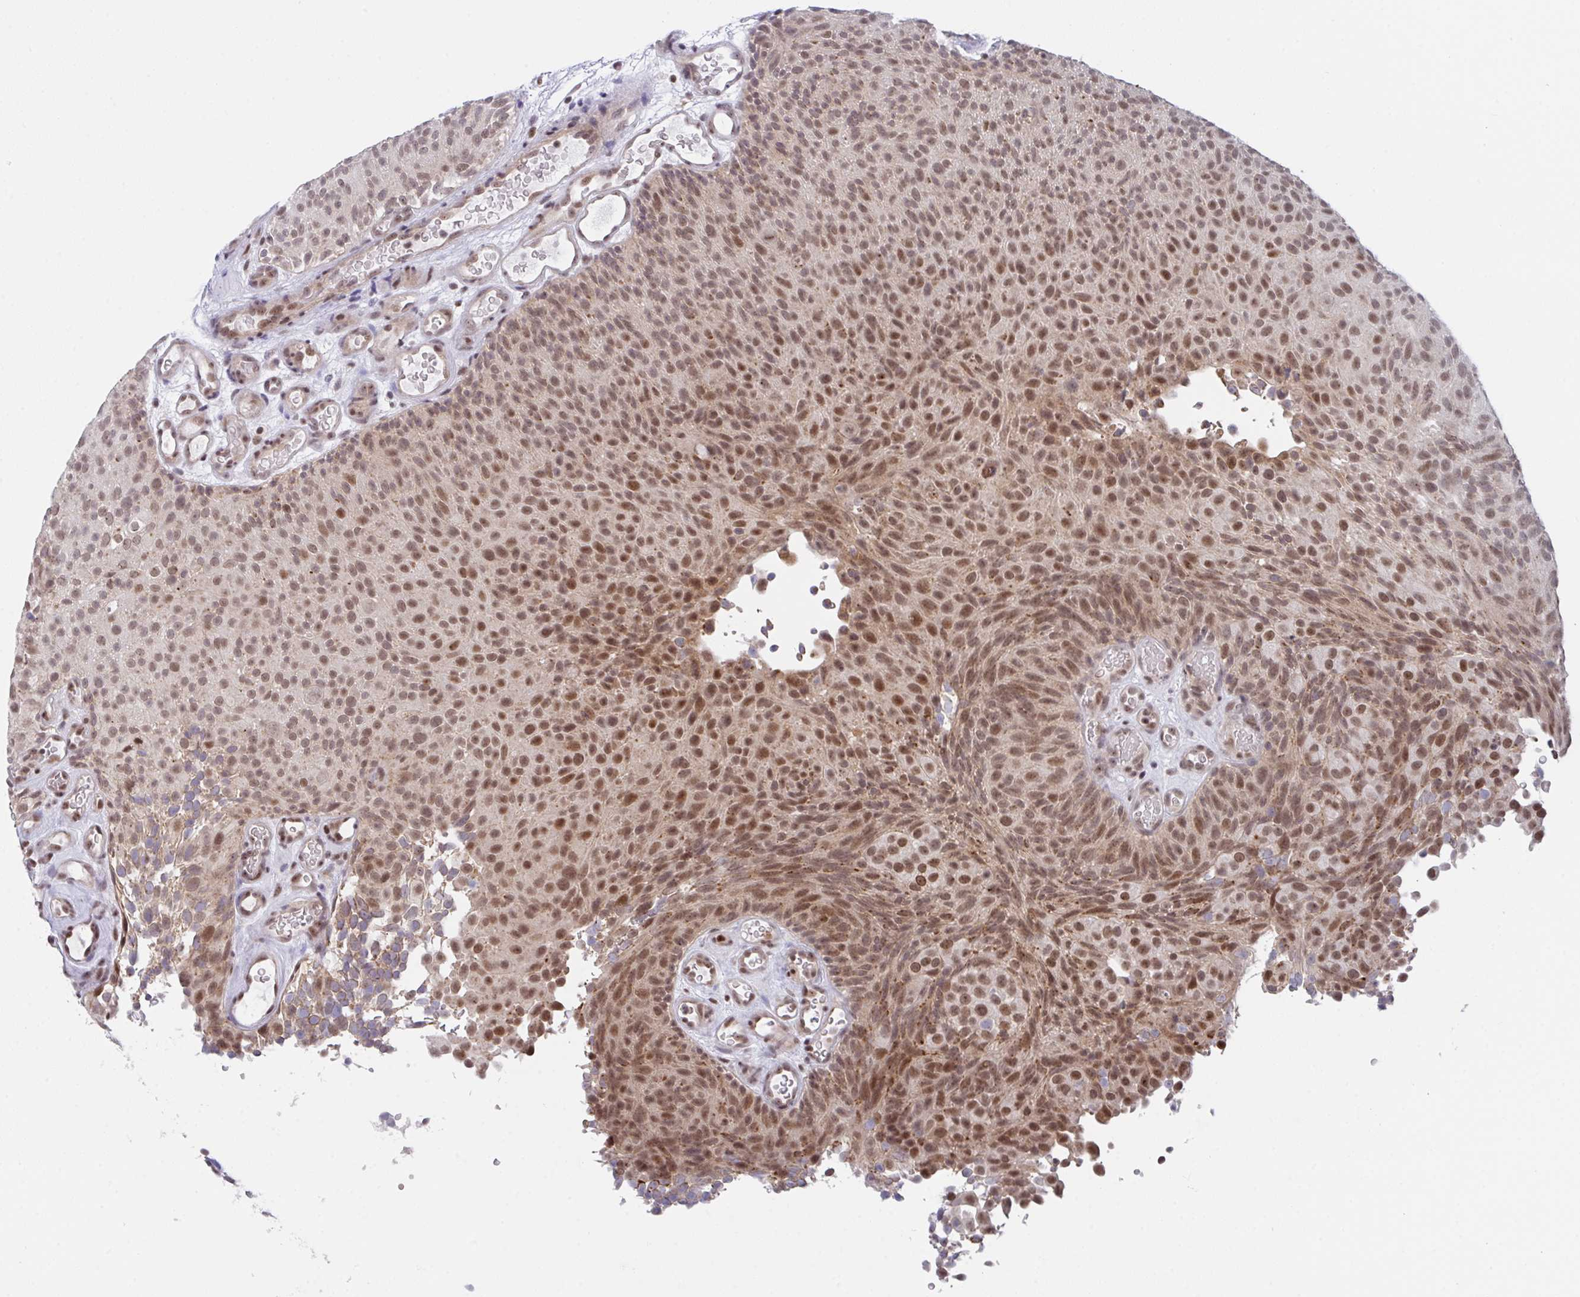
{"staining": {"intensity": "moderate", "quantity": ">75%", "location": "cytoplasmic/membranous,nuclear"}, "tissue": "urothelial cancer", "cell_type": "Tumor cells", "image_type": "cancer", "snomed": [{"axis": "morphology", "description": "Urothelial carcinoma, Low grade"}, {"axis": "topography", "description": "Urinary bladder"}], "caption": "Tumor cells exhibit medium levels of moderate cytoplasmic/membranous and nuclear positivity in about >75% of cells in human urothelial carcinoma (low-grade).", "gene": "RBM18", "patient": {"sex": "male", "age": 78}}